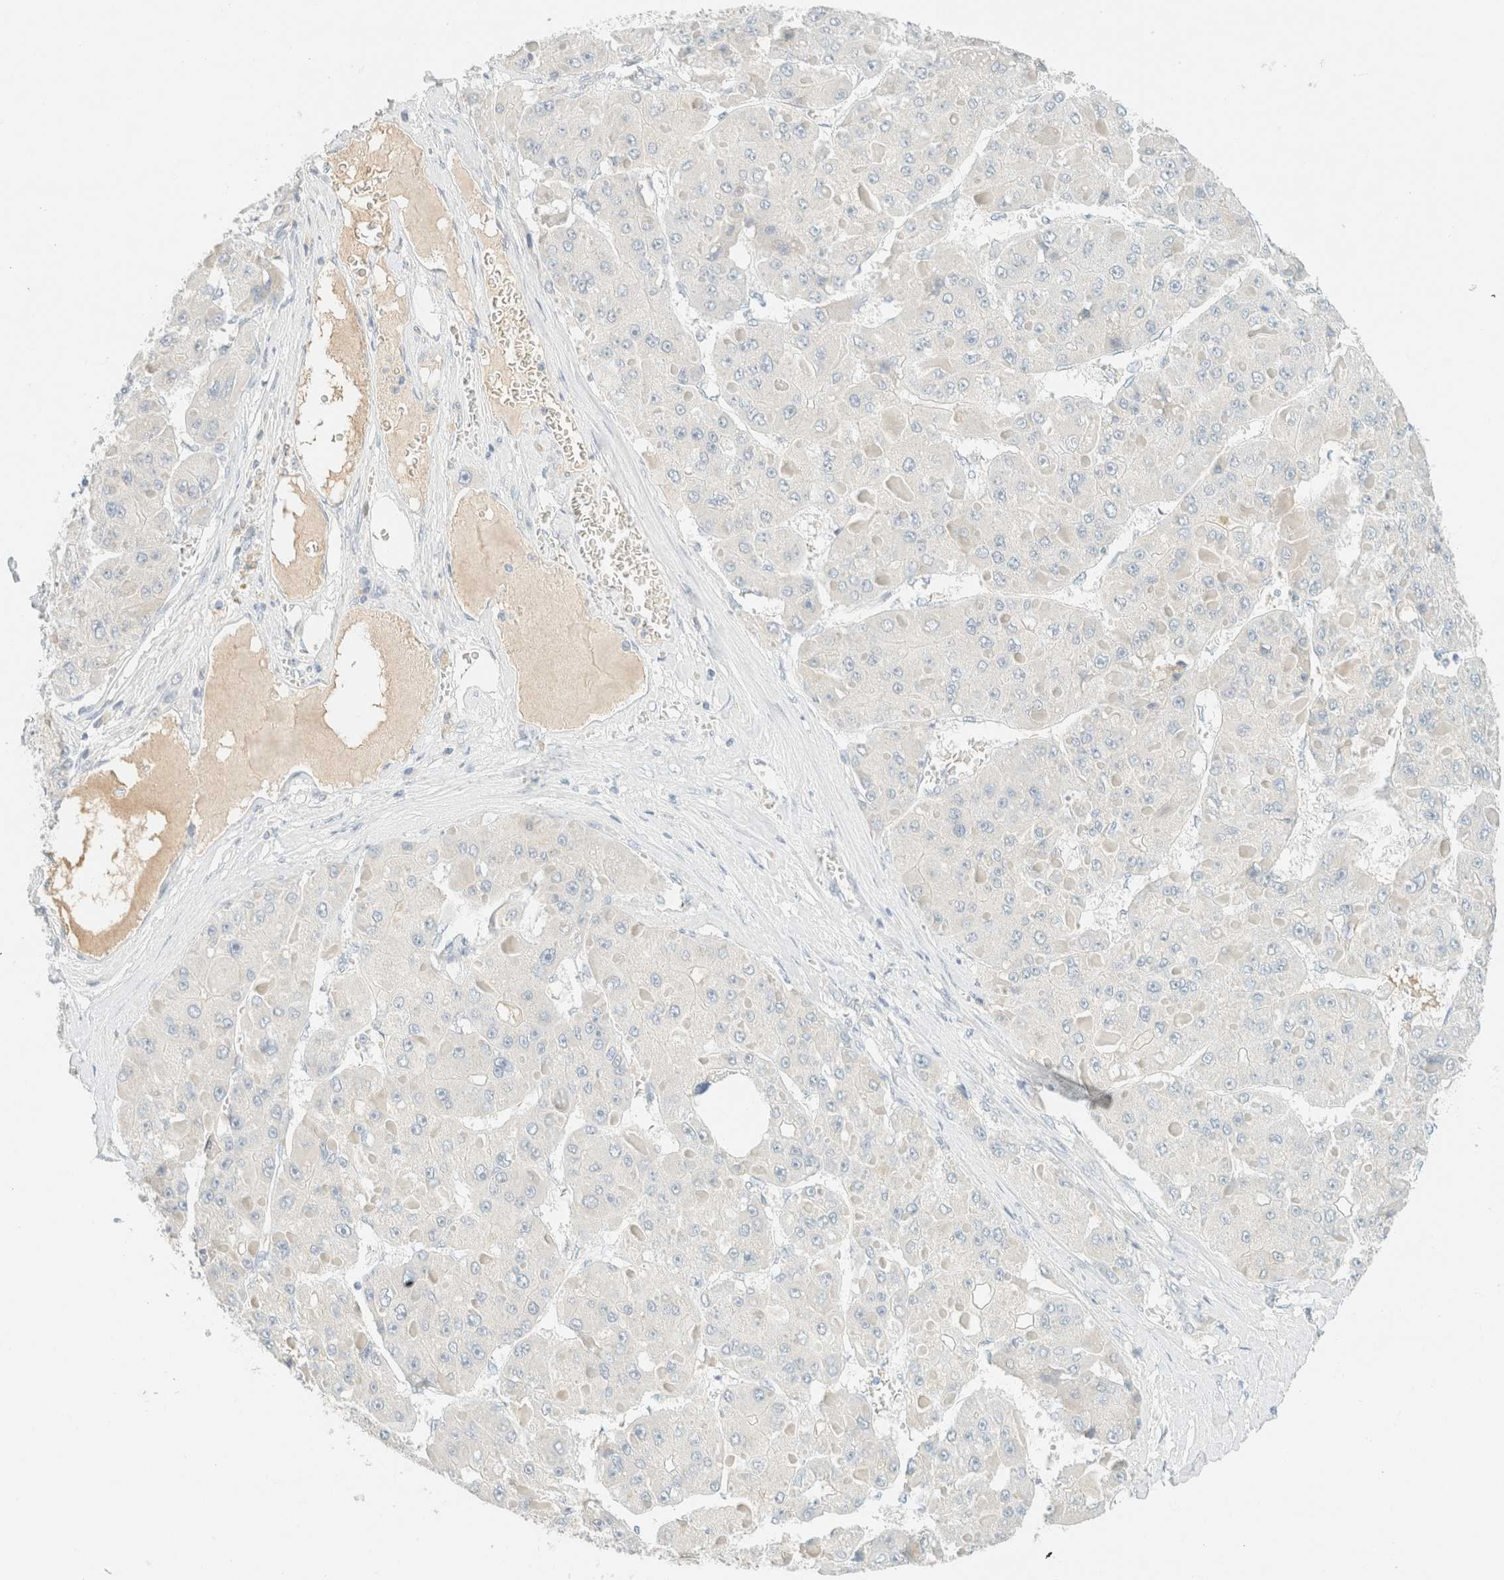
{"staining": {"intensity": "negative", "quantity": "none", "location": "none"}, "tissue": "liver cancer", "cell_type": "Tumor cells", "image_type": "cancer", "snomed": [{"axis": "morphology", "description": "Carcinoma, Hepatocellular, NOS"}, {"axis": "topography", "description": "Liver"}], "caption": "A photomicrograph of hepatocellular carcinoma (liver) stained for a protein reveals no brown staining in tumor cells. (DAB (3,3'-diaminobenzidine) immunohistochemistry with hematoxylin counter stain).", "gene": "GPA33", "patient": {"sex": "female", "age": 73}}